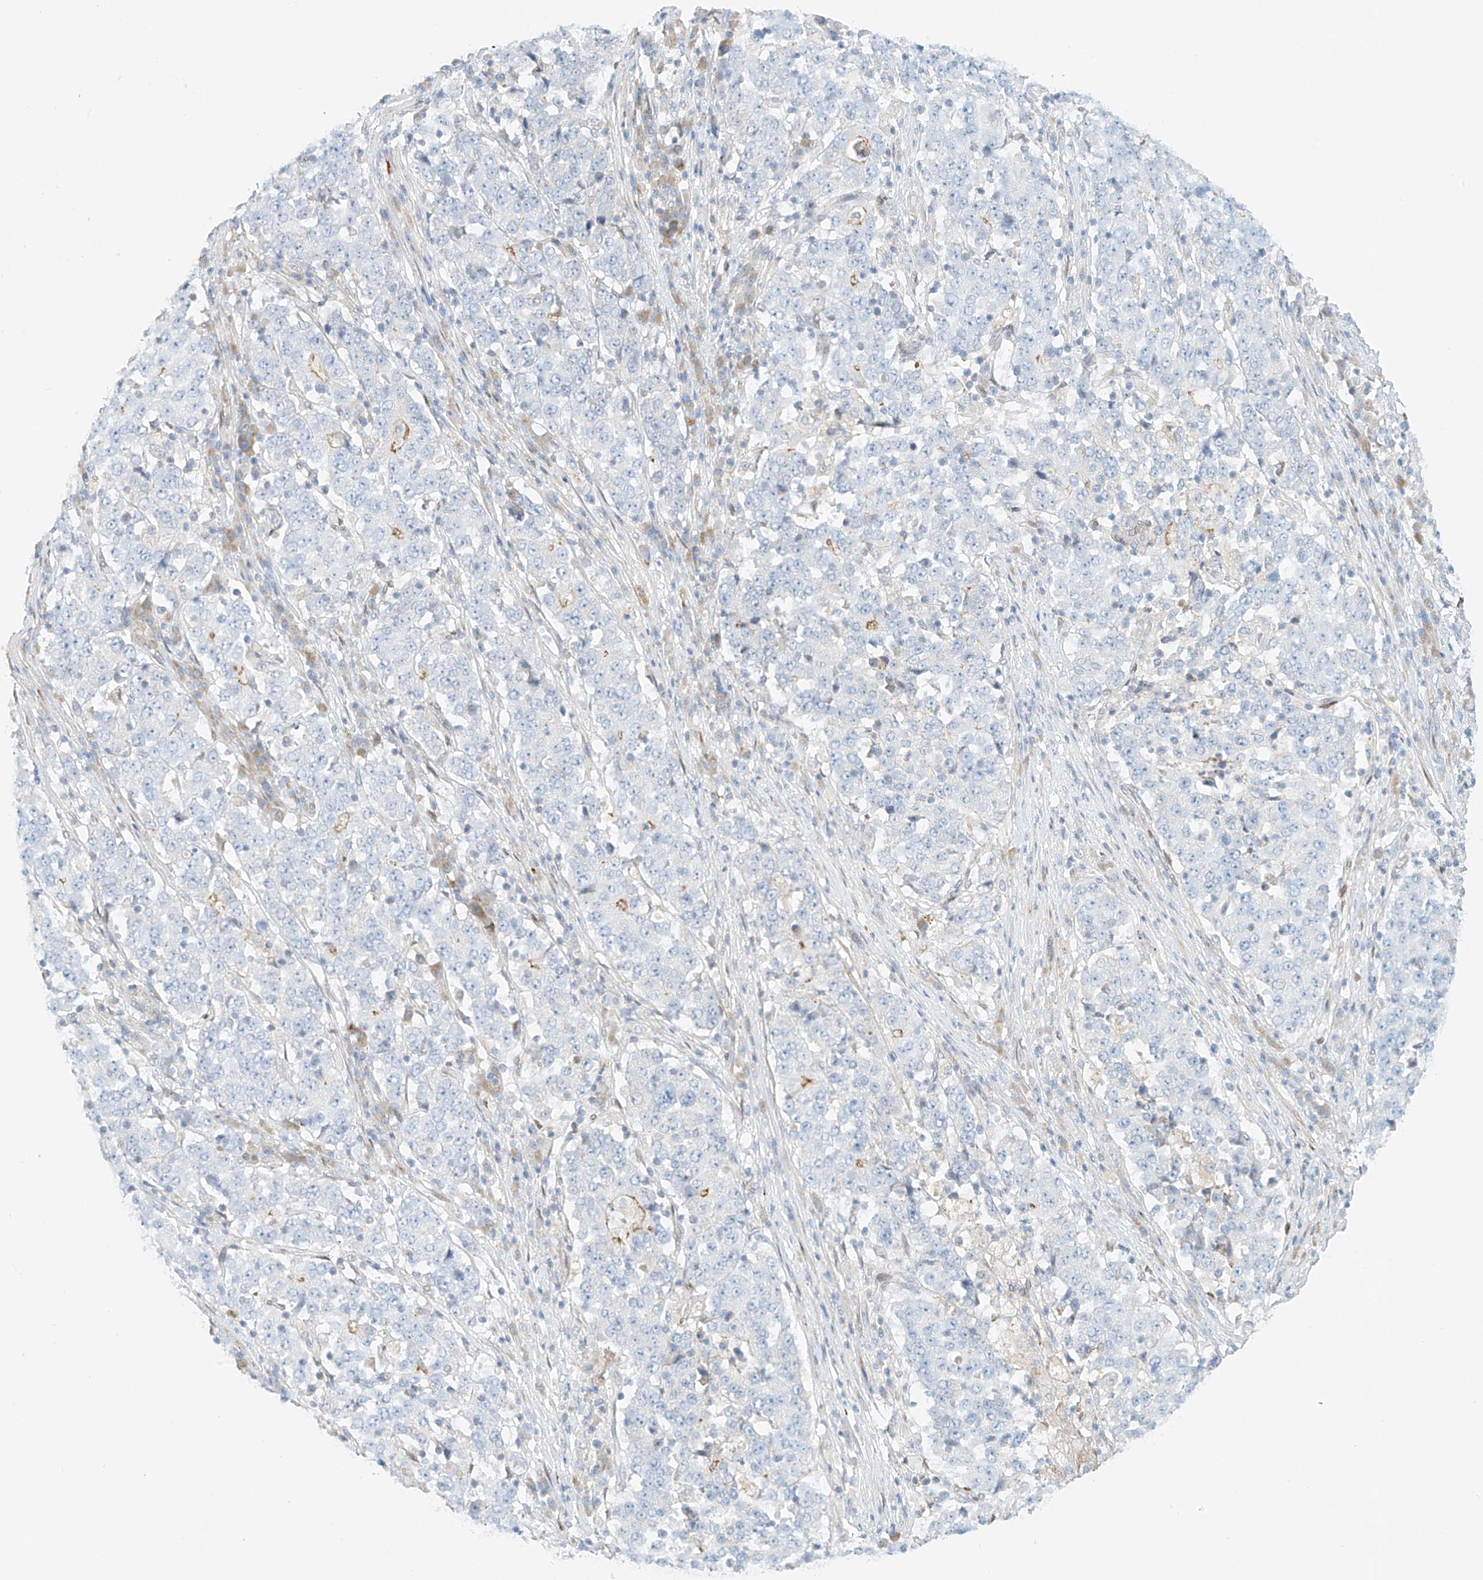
{"staining": {"intensity": "negative", "quantity": "none", "location": "none"}, "tissue": "stomach cancer", "cell_type": "Tumor cells", "image_type": "cancer", "snomed": [{"axis": "morphology", "description": "Adenocarcinoma, NOS"}, {"axis": "topography", "description": "Stomach"}], "caption": "There is no significant expression in tumor cells of adenocarcinoma (stomach).", "gene": "PCYOX1", "patient": {"sex": "male", "age": 59}}